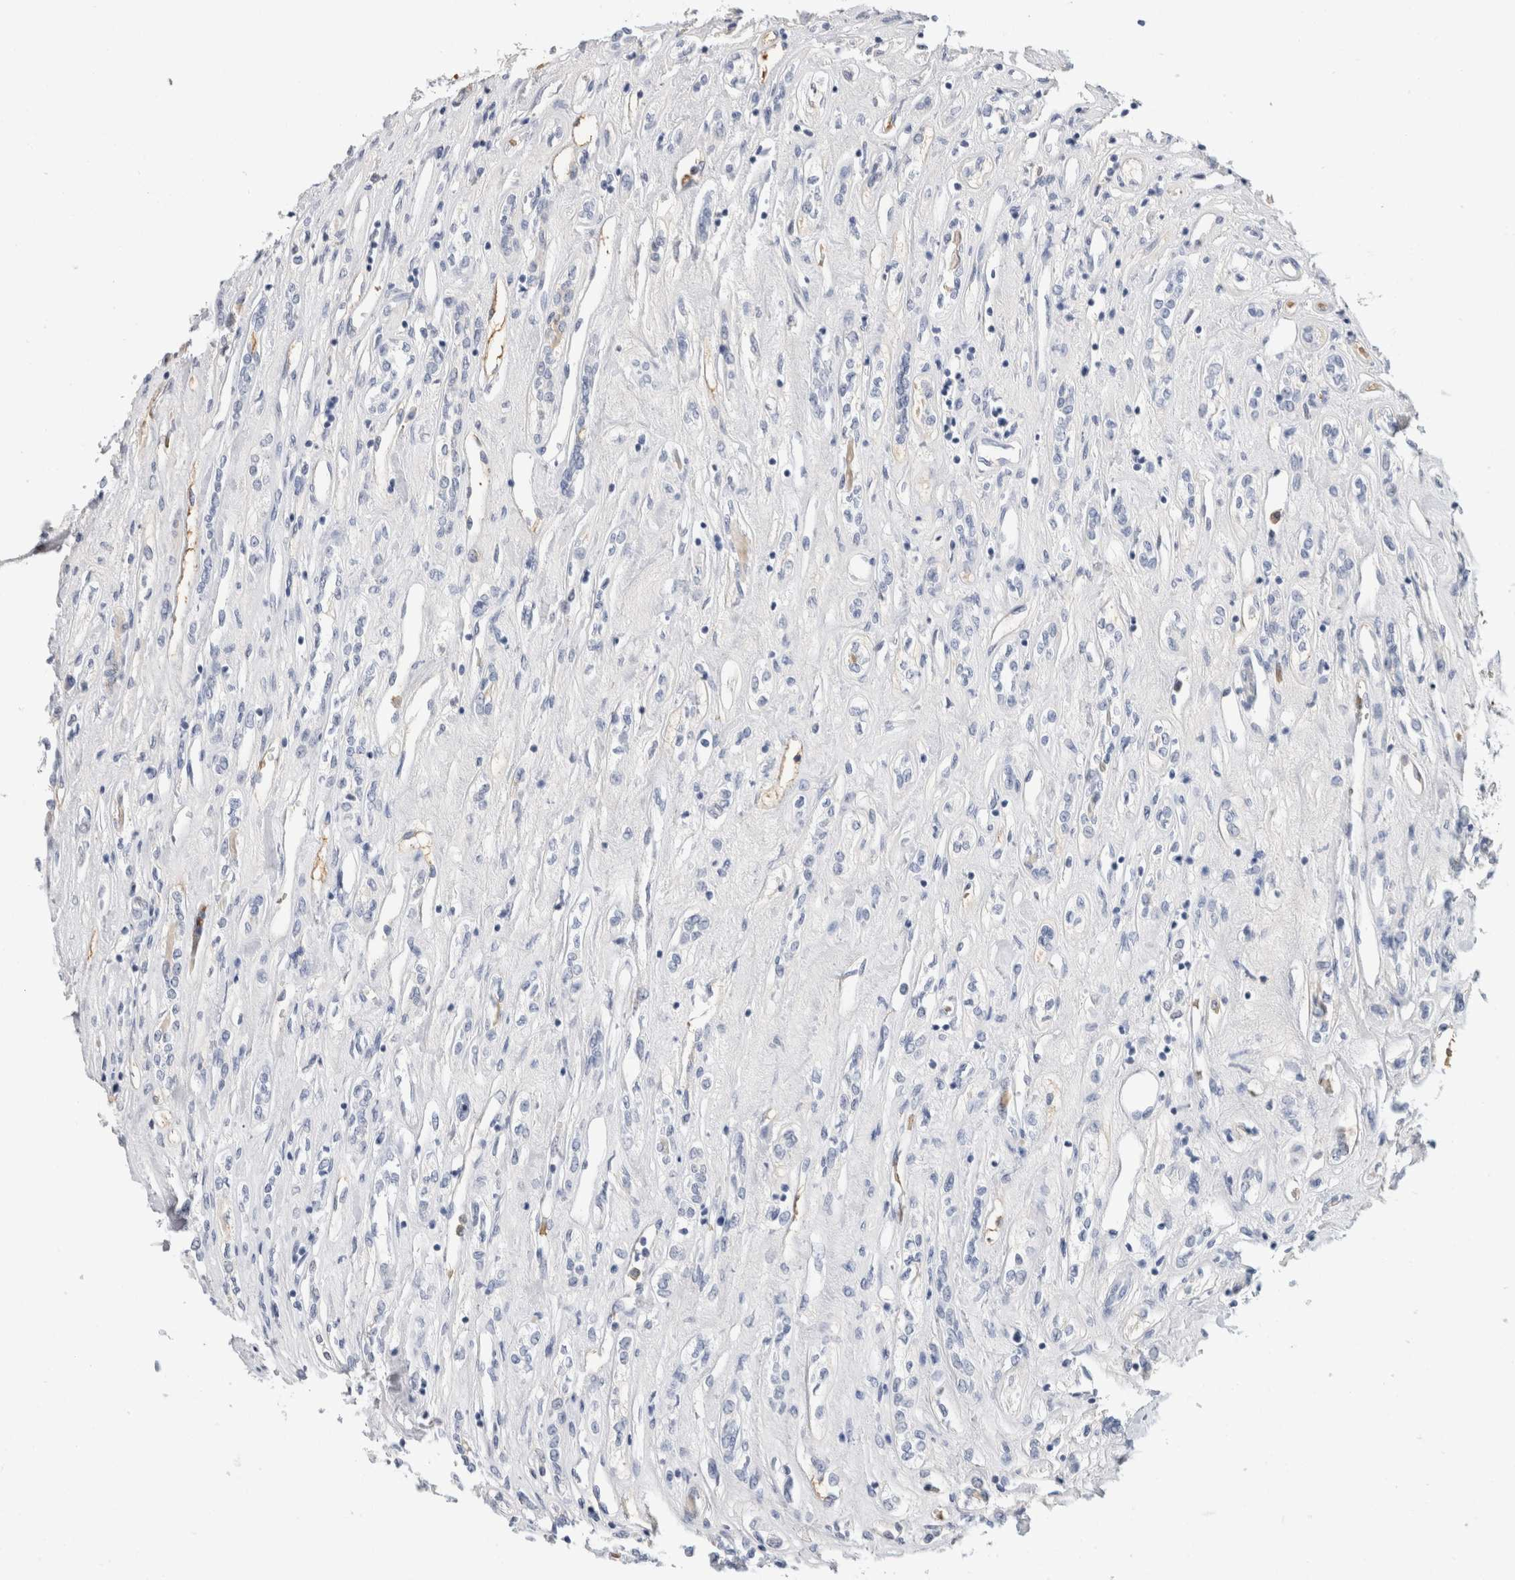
{"staining": {"intensity": "negative", "quantity": "none", "location": "none"}, "tissue": "renal cancer", "cell_type": "Tumor cells", "image_type": "cancer", "snomed": [{"axis": "morphology", "description": "Adenocarcinoma, NOS"}, {"axis": "topography", "description": "Kidney"}], "caption": "IHC image of neoplastic tissue: human renal cancer (adenocarcinoma) stained with DAB (3,3'-diaminobenzidine) demonstrates no significant protein expression in tumor cells.", "gene": "CA1", "patient": {"sex": "female", "age": 70}}